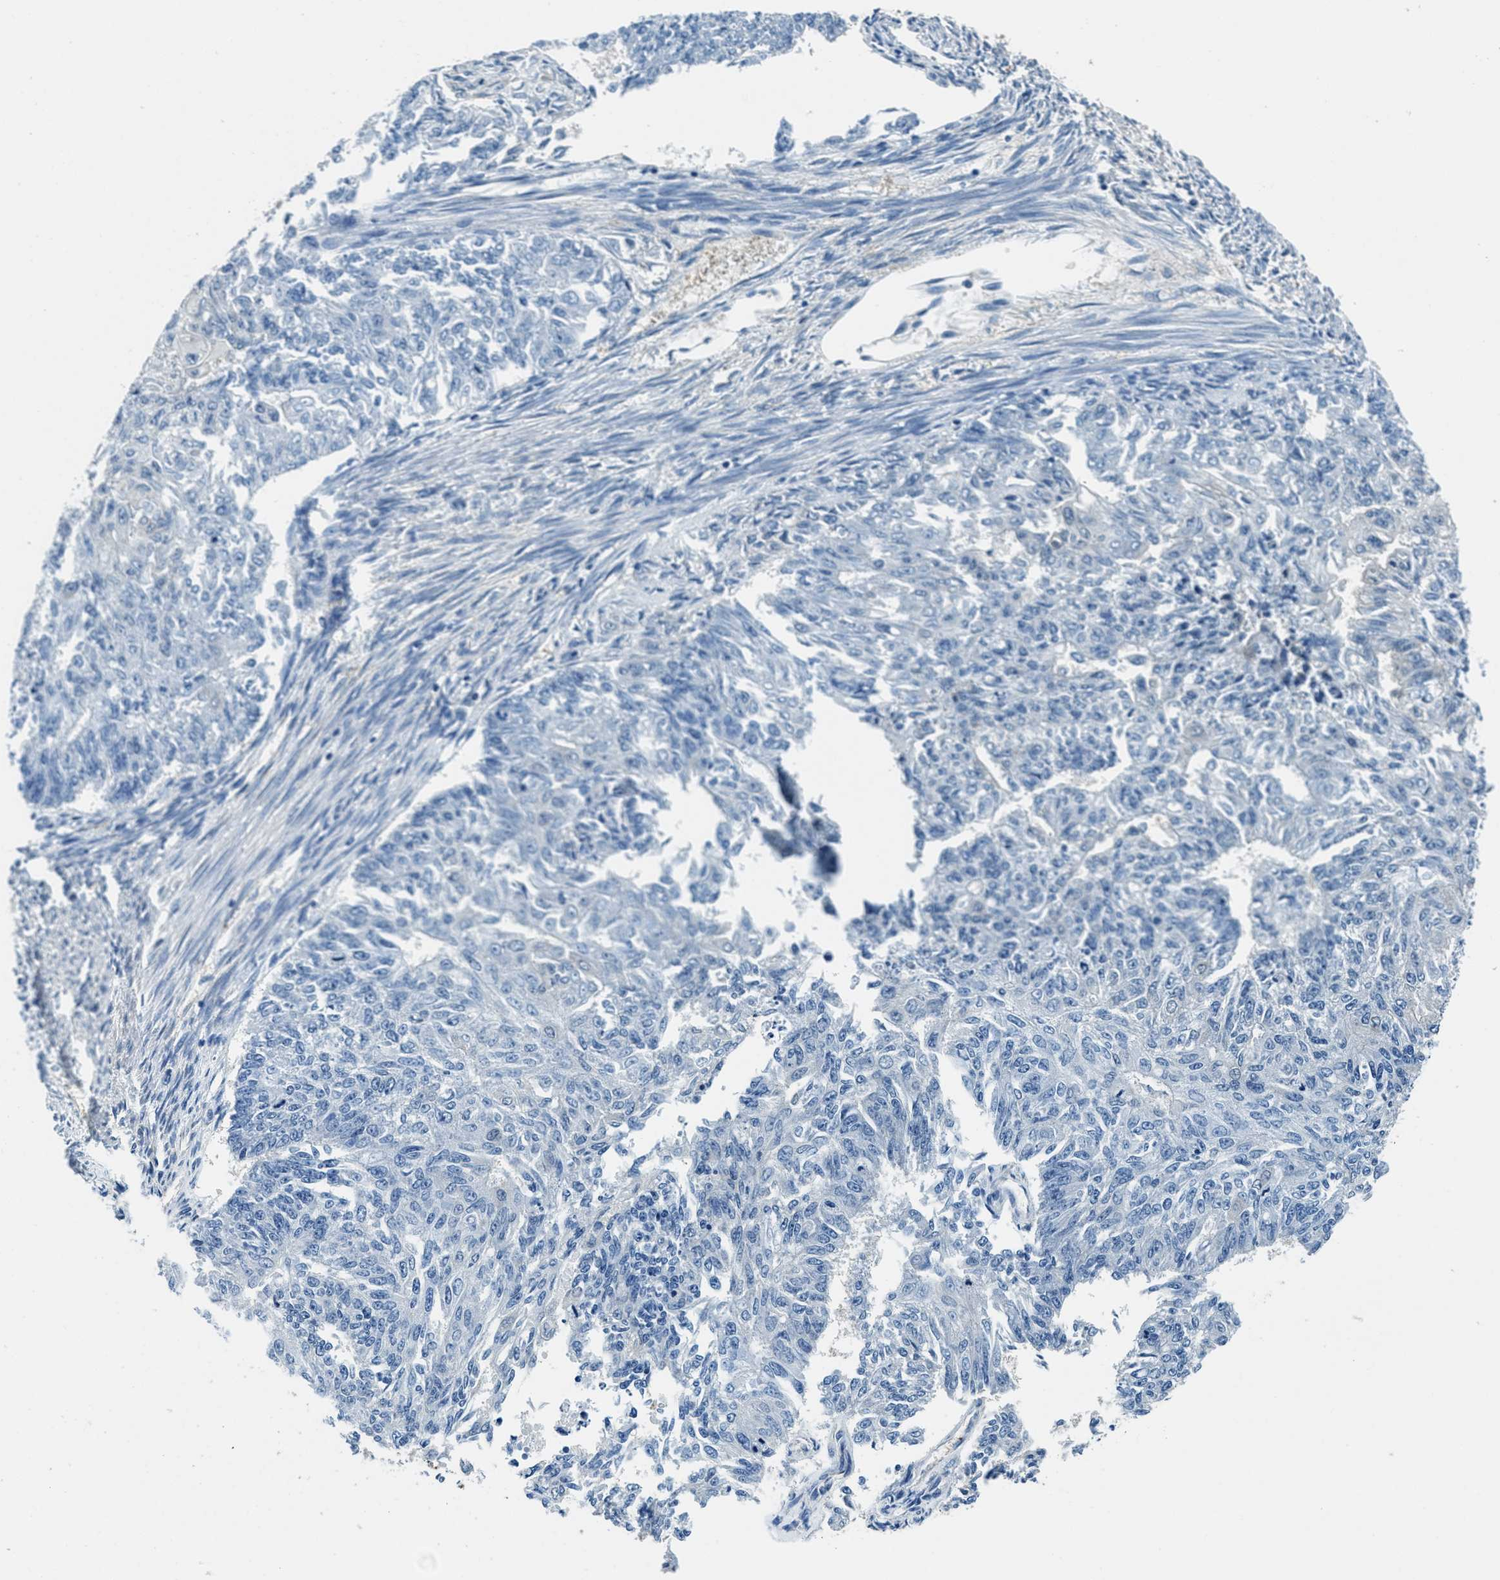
{"staining": {"intensity": "negative", "quantity": "none", "location": "none"}, "tissue": "endometrial cancer", "cell_type": "Tumor cells", "image_type": "cancer", "snomed": [{"axis": "morphology", "description": "Adenocarcinoma, NOS"}, {"axis": "topography", "description": "Endometrium"}], "caption": "High power microscopy image of an IHC image of endometrial cancer (adenocarcinoma), revealing no significant staining in tumor cells.", "gene": "TWF1", "patient": {"sex": "female", "age": 32}}